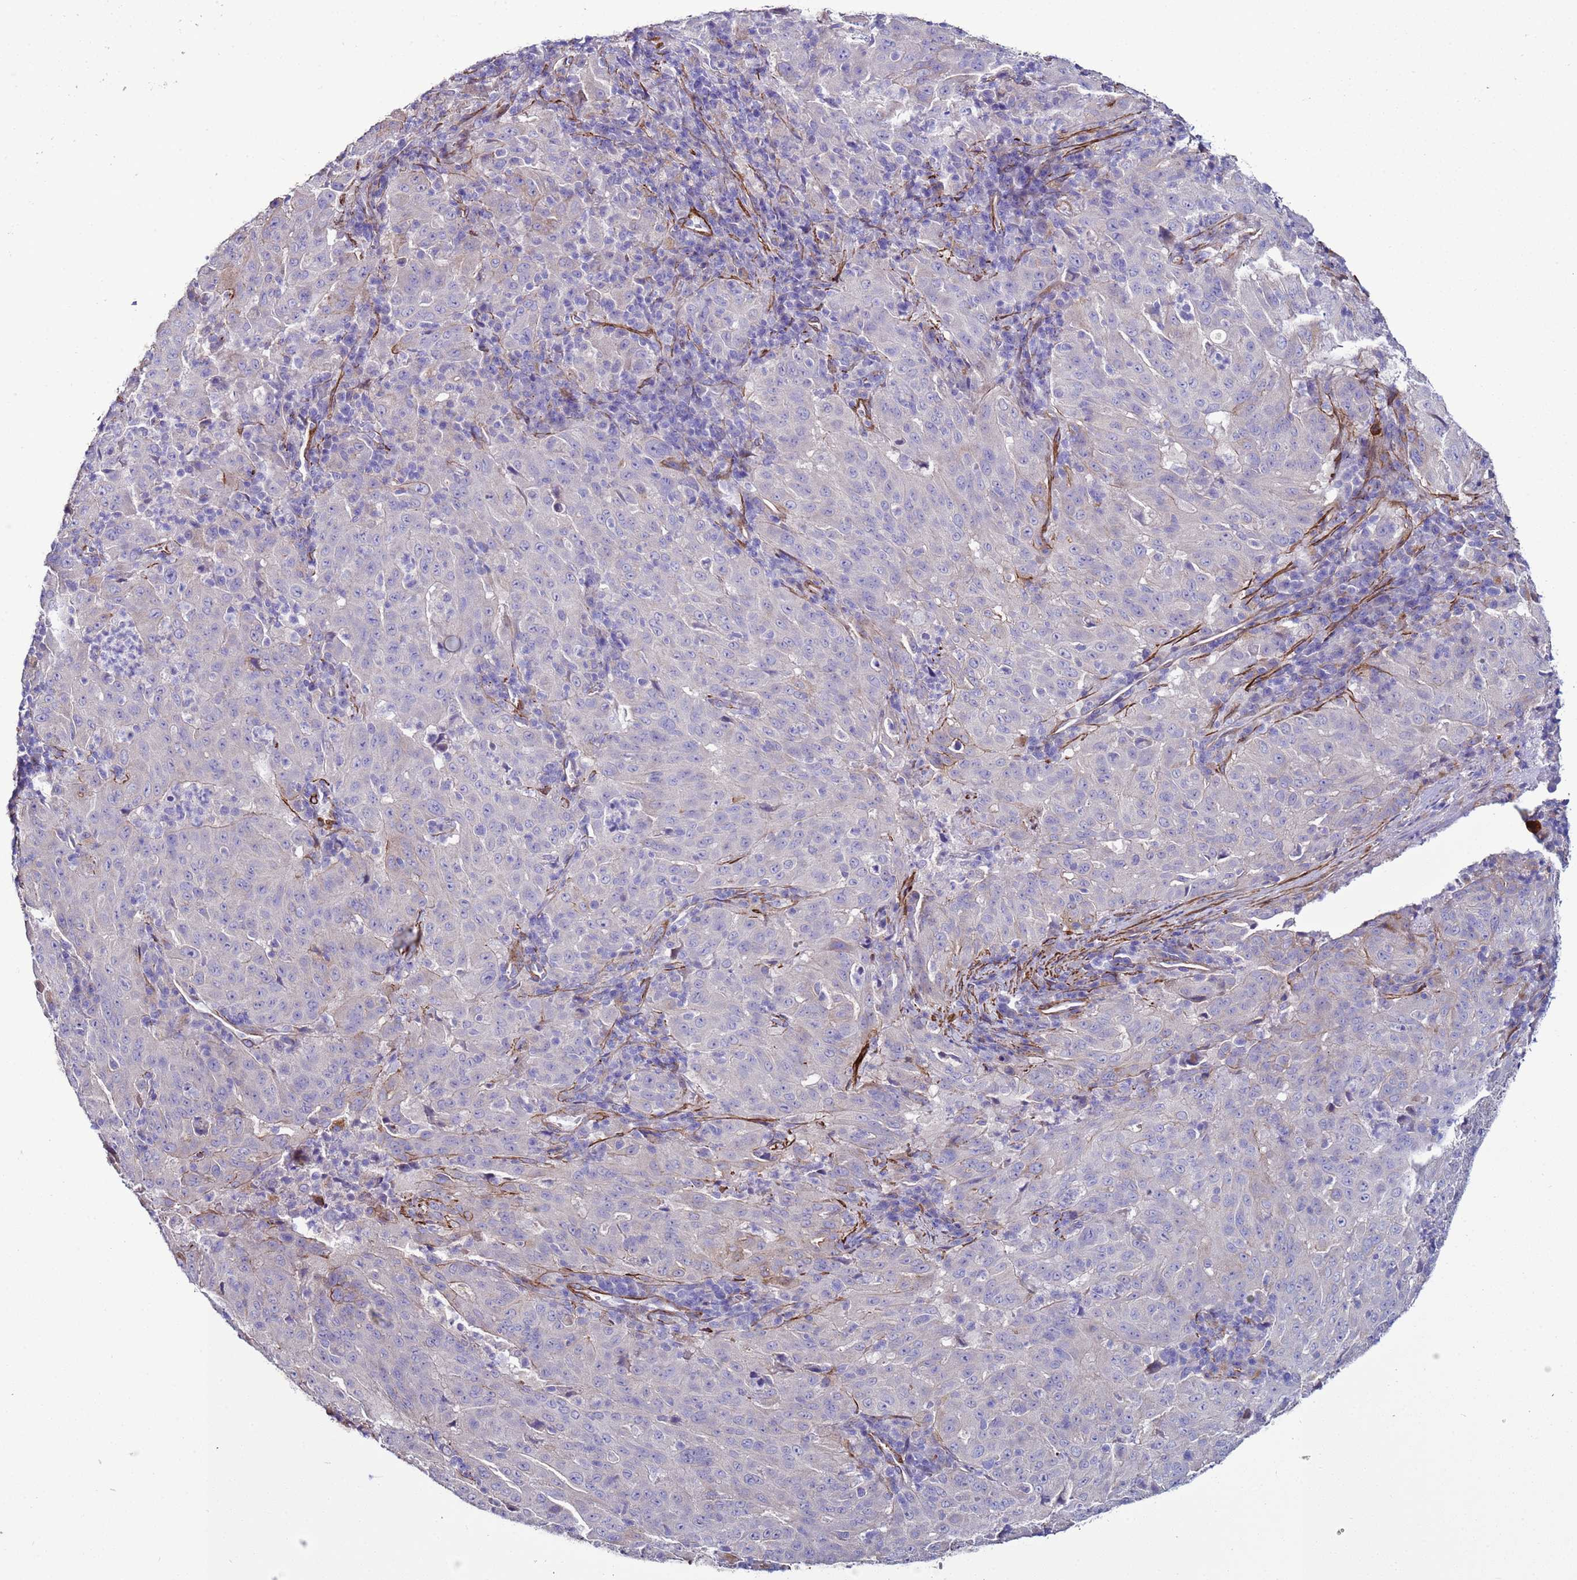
{"staining": {"intensity": "negative", "quantity": "none", "location": "none"}, "tissue": "pancreatic cancer", "cell_type": "Tumor cells", "image_type": "cancer", "snomed": [{"axis": "morphology", "description": "Adenocarcinoma, NOS"}, {"axis": "topography", "description": "Pancreas"}], "caption": "High magnification brightfield microscopy of adenocarcinoma (pancreatic) stained with DAB (3,3'-diaminobenzidine) (brown) and counterstained with hematoxylin (blue): tumor cells show no significant staining. (DAB IHC with hematoxylin counter stain).", "gene": "RABL2B", "patient": {"sex": "male", "age": 63}}